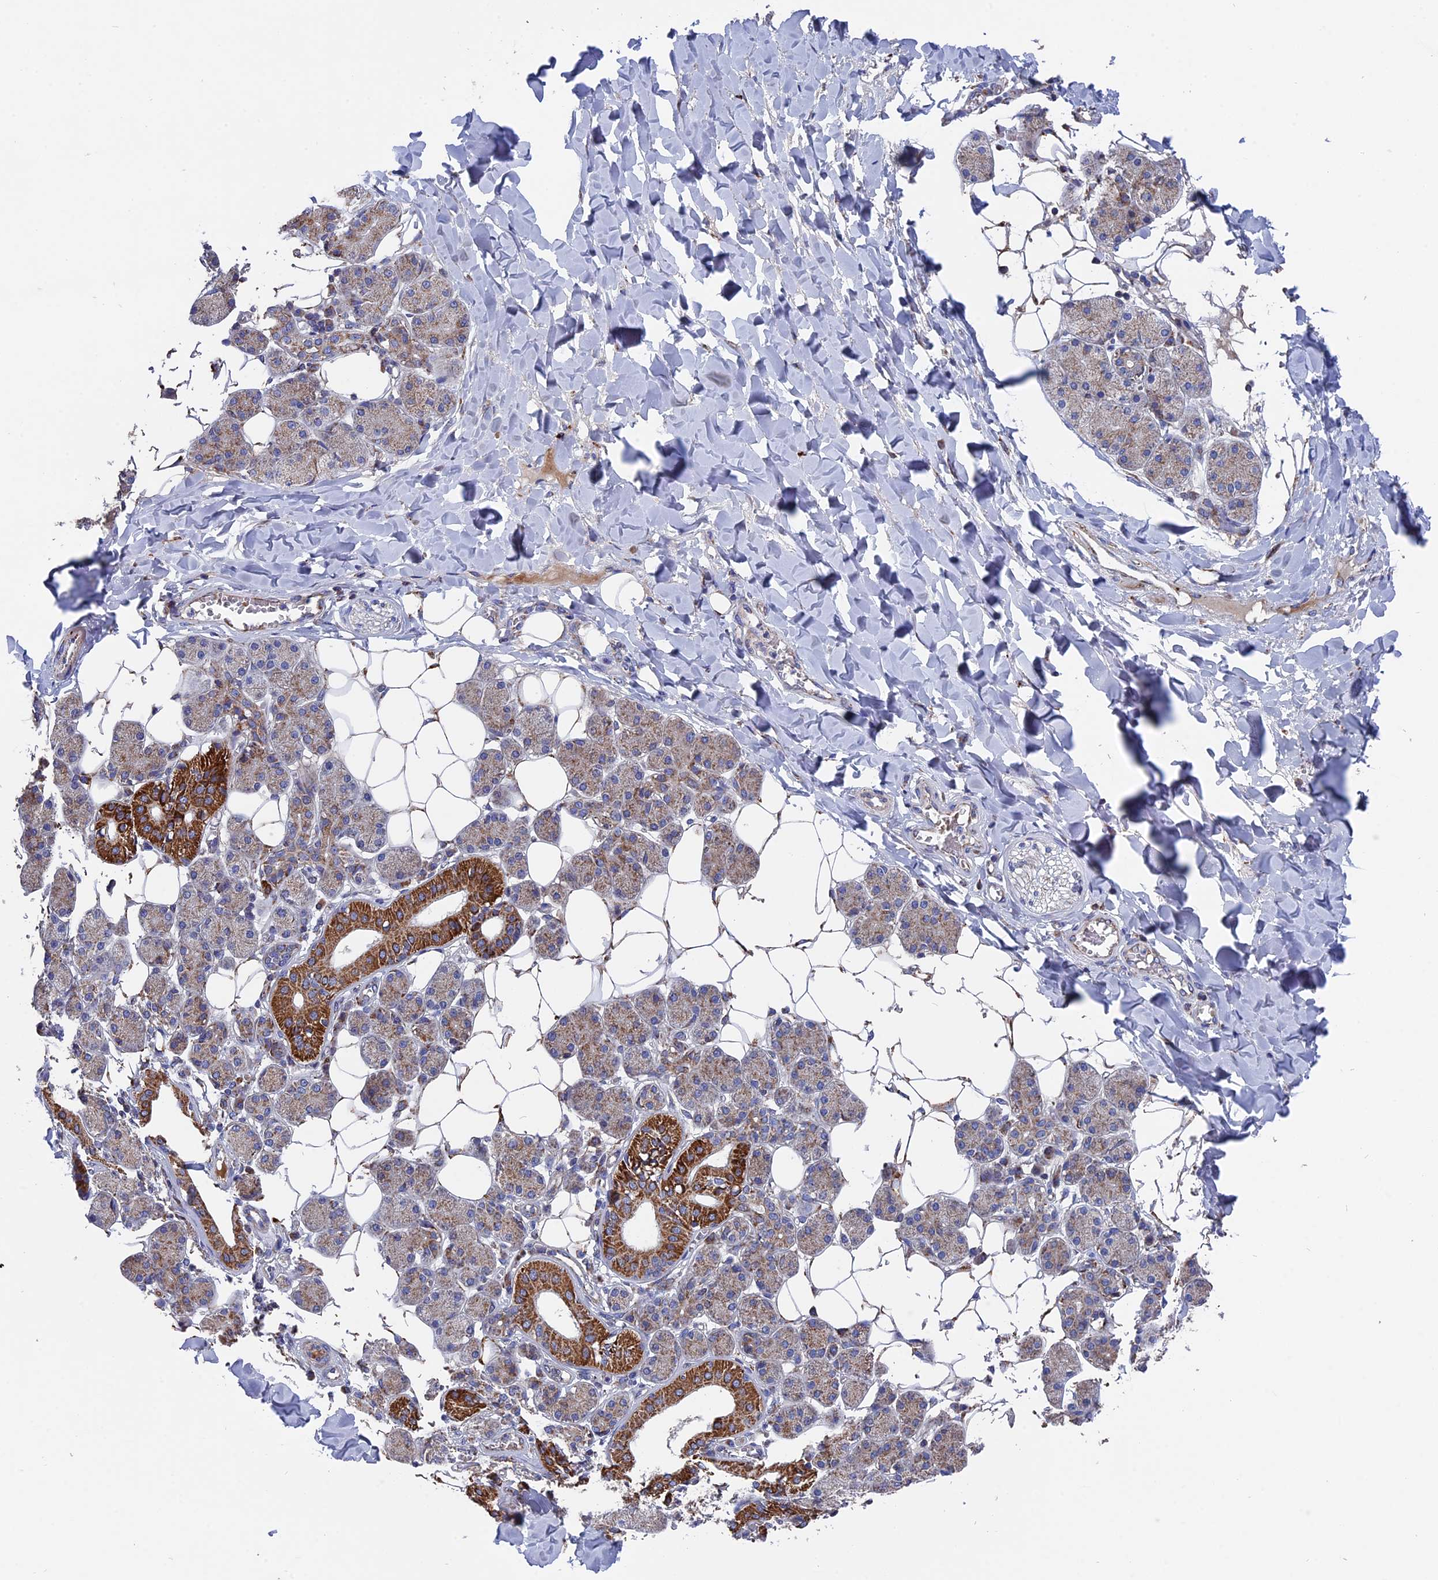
{"staining": {"intensity": "strong", "quantity": "25%-75%", "location": "cytoplasmic/membranous"}, "tissue": "salivary gland", "cell_type": "Glandular cells", "image_type": "normal", "snomed": [{"axis": "morphology", "description": "Normal tissue, NOS"}, {"axis": "topography", "description": "Salivary gland"}], "caption": "Human salivary gland stained with a brown dye exhibits strong cytoplasmic/membranous positive staining in approximately 25%-75% of glandular cells.", "gene": "TGFA", "patient": {"sex": "female", "age": 33}}